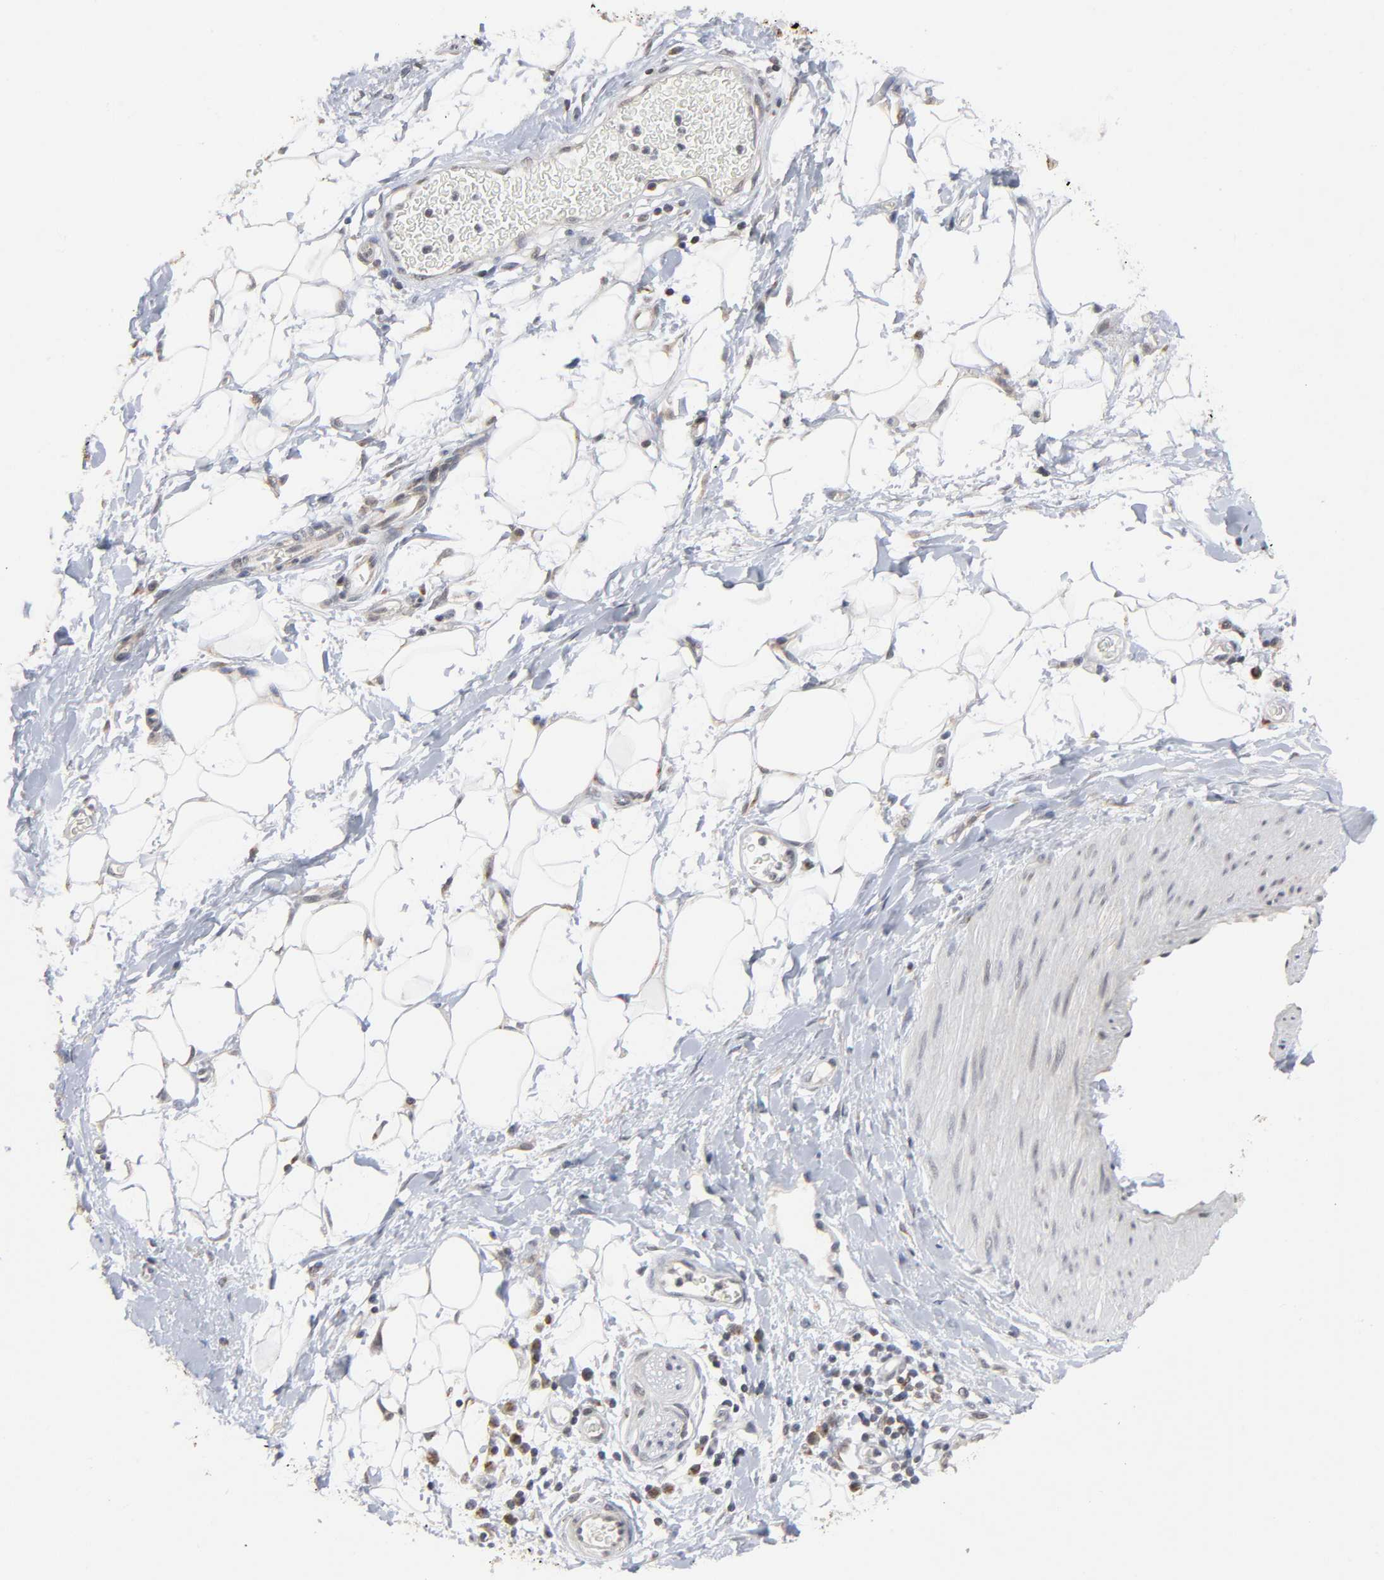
{"staining": {"intensity": "negative", "quantity": "none", "location": "none"}, "tissue": "adipose tissue", "cell_type": "Adipocytes", "image_type": "normal", "snomed": [{"axis": "morphology", "description": "Normal tissue, NOS"}, {"axis": "morphology", "description": "Urothelial carcinoma, High grade"}, {"axis": "topography", "description": "Vascular tissue"}, {"axis": "topography", "description": "Urinary bladder"}], "caption": "The photomicrograph exhibits no significant staining in adipocytes of adipose tissue.", "gene": "AUH", "patient": {"sex": "female", "age": 56}}